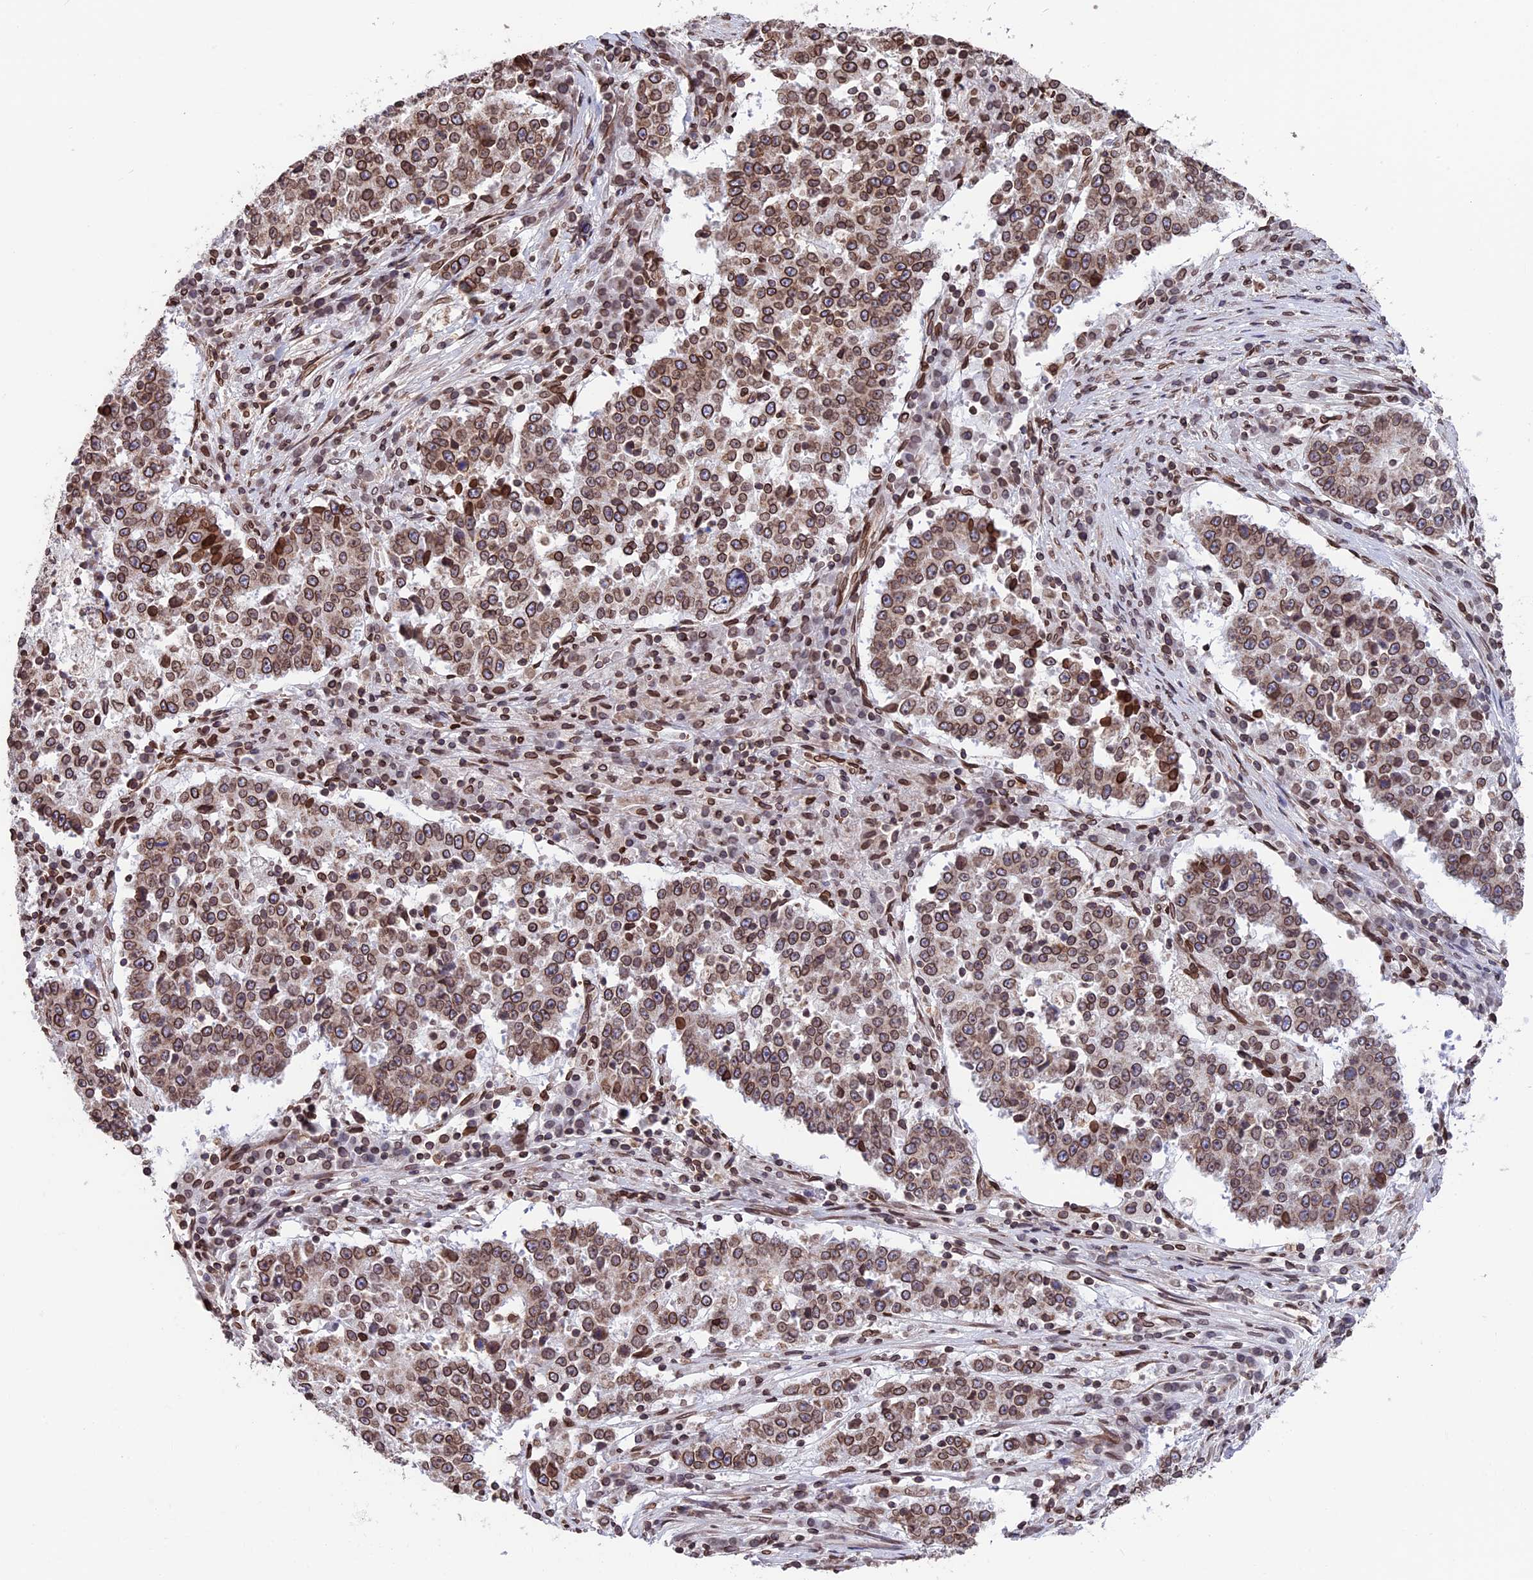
{"staining": {"intensity": "moderate", "quantity": ">75%", "location": "cytoplasmic/membranous,nuclear"}, "tissue": "stomach cancer", "cell_type": "Tumor cells", "image_type": "cancer", "snomed": [{"axis": "morphology", "description": "Adenocarcinoma, NOS"}, {"axis": "topography", "description": "Stomach"}], "caption": "Moderate cytoplasmic/membranous and nuclear protein staining is identified in about >75% of tumor cells in adenocarcinoma (stomach).", "gene": "PTCHD4", "patient": {"sex": "male", "age": 59}}